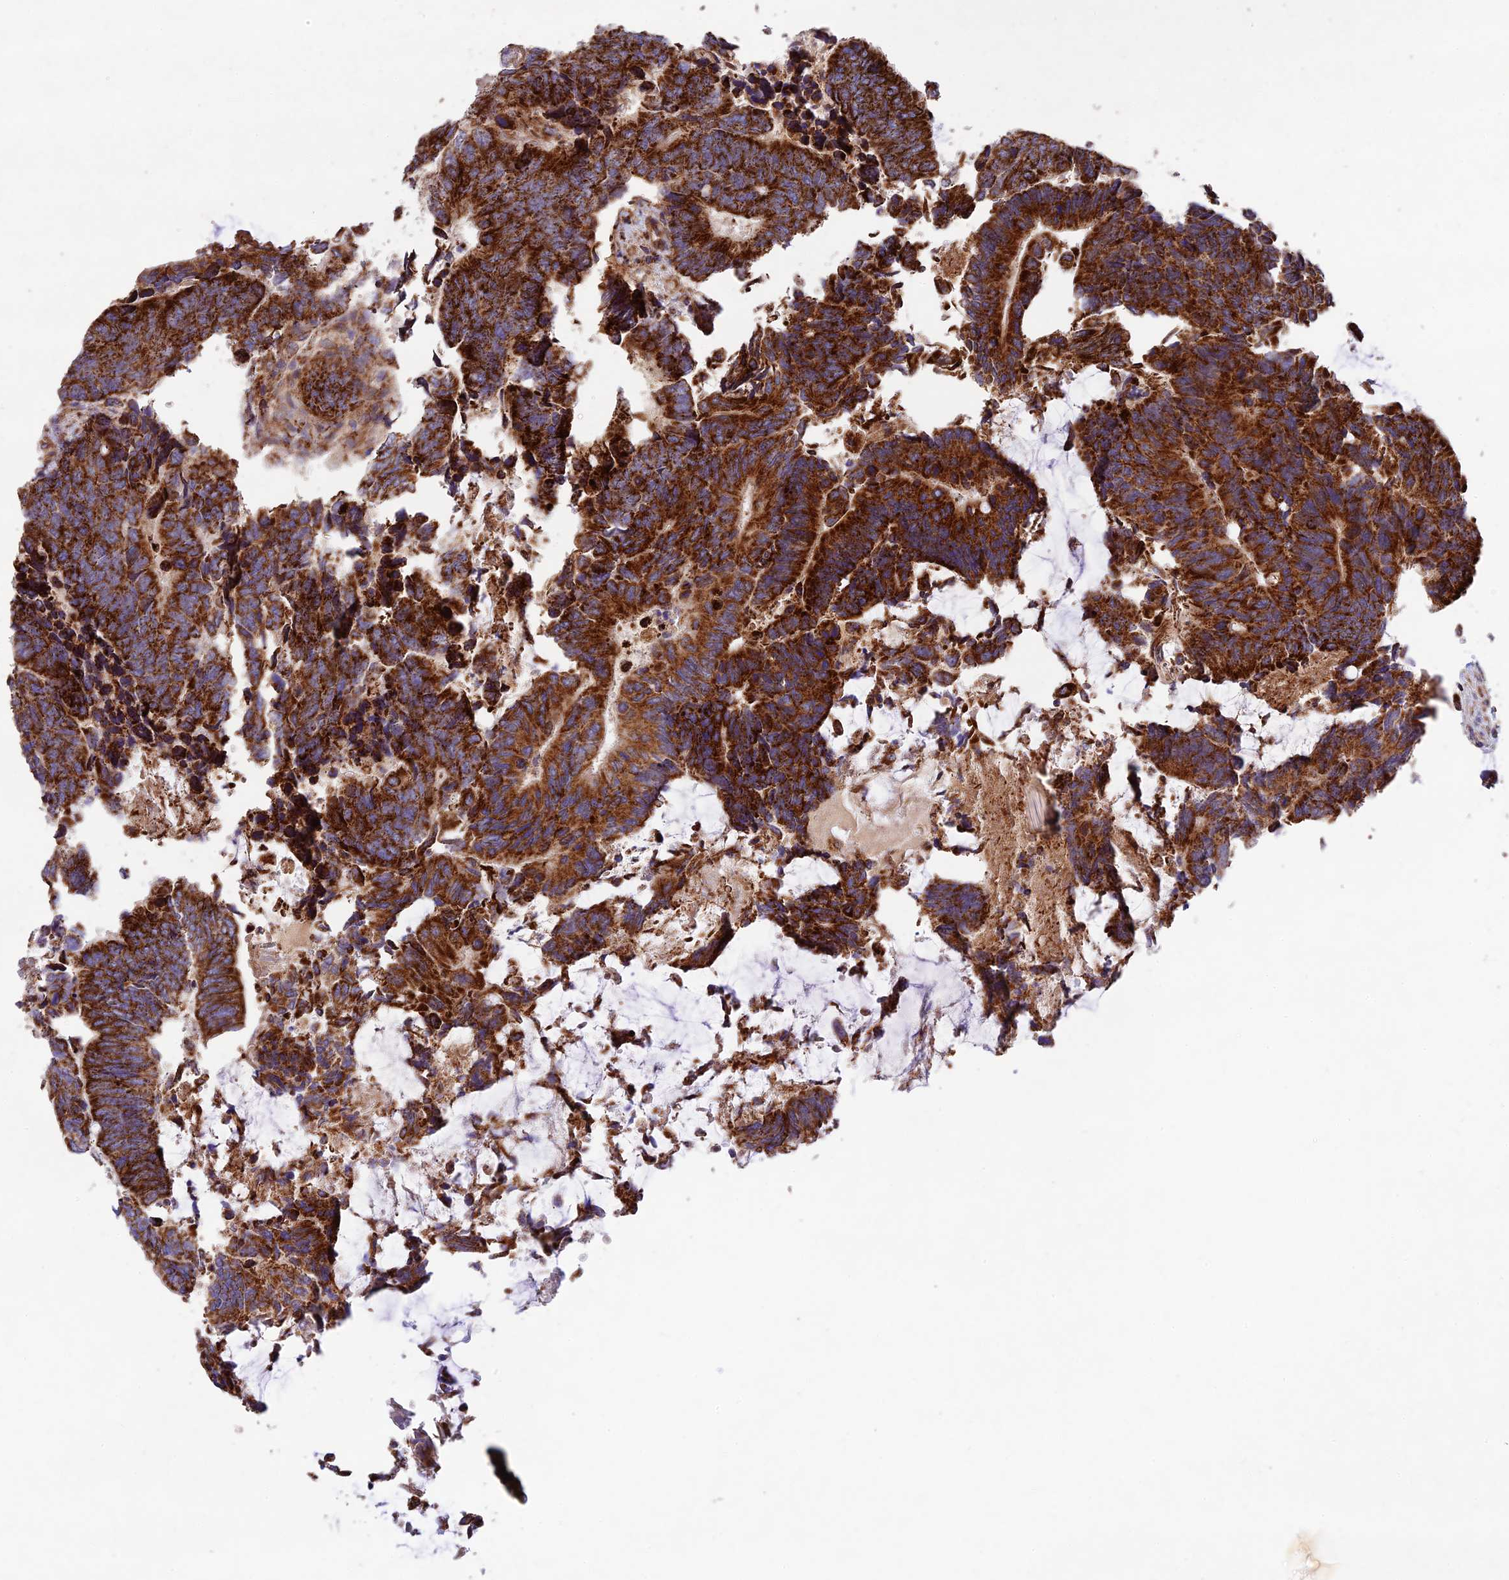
{"staining": {"intensity": "strong", "quantity": ">75%", "location": "cytoplasmic/membranous"}, "tissue": "colorectal cancer", "cell_type": "Tumor cells", "image_type": "cancer", "snomed": [{"axis": "morphology", "description": "Adenocarcinoma, NOS"}, {"axis": "topography", "description": "Colon"}], "caption": "A high-resolution histopathology image shows immunohistochemistry staining of colorectal adenocarcinoma, which demonstrates strong cytoplasmic/membranous expression in approximately >75% of tumor cells.", "gene": "KHDC3L", "patient": {"sex": "male", "age": 87}}